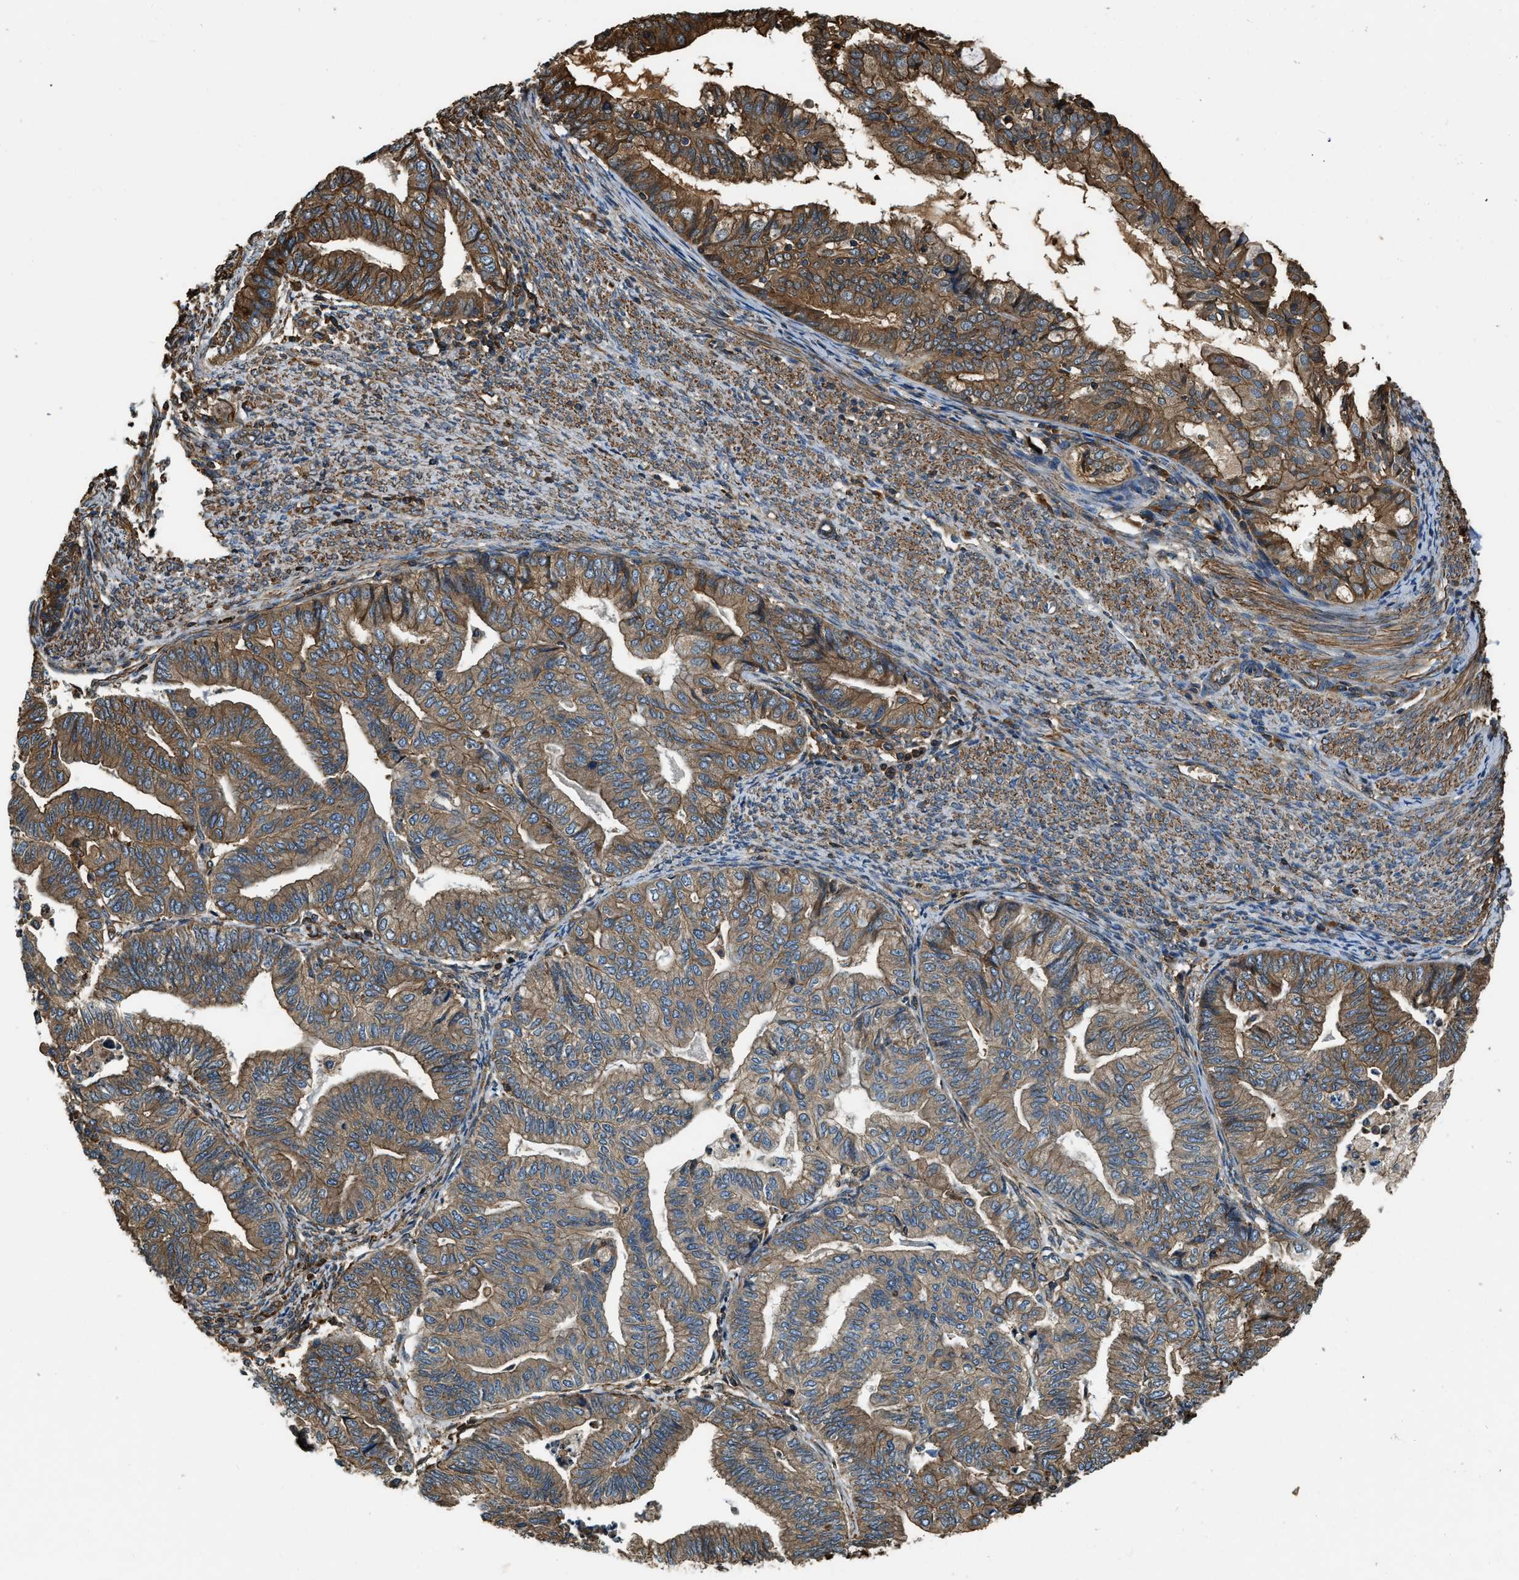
{"staining": {"intensity": "moderate", "quantity": ">75%", "location": "cytoplasmic/membranous"}, "tissue": "endometrial cancer", "cell_type": "Tumor cells", "image_type": "cancer", "snomed": [{"axis": "morphology", "description": "Adenocarcinoma, NOS"}, {"axis": "topography", "description": "Endometrium"}], "caption": "DAB immunohistochemical staining of adenocarcinoma (endometrial) demonstrates moderate cytoplasmic/membranous protein expression in about >75% of tumor cells.", "gene": "YARS1", "patient": {"sex": "female", "age": 79}}